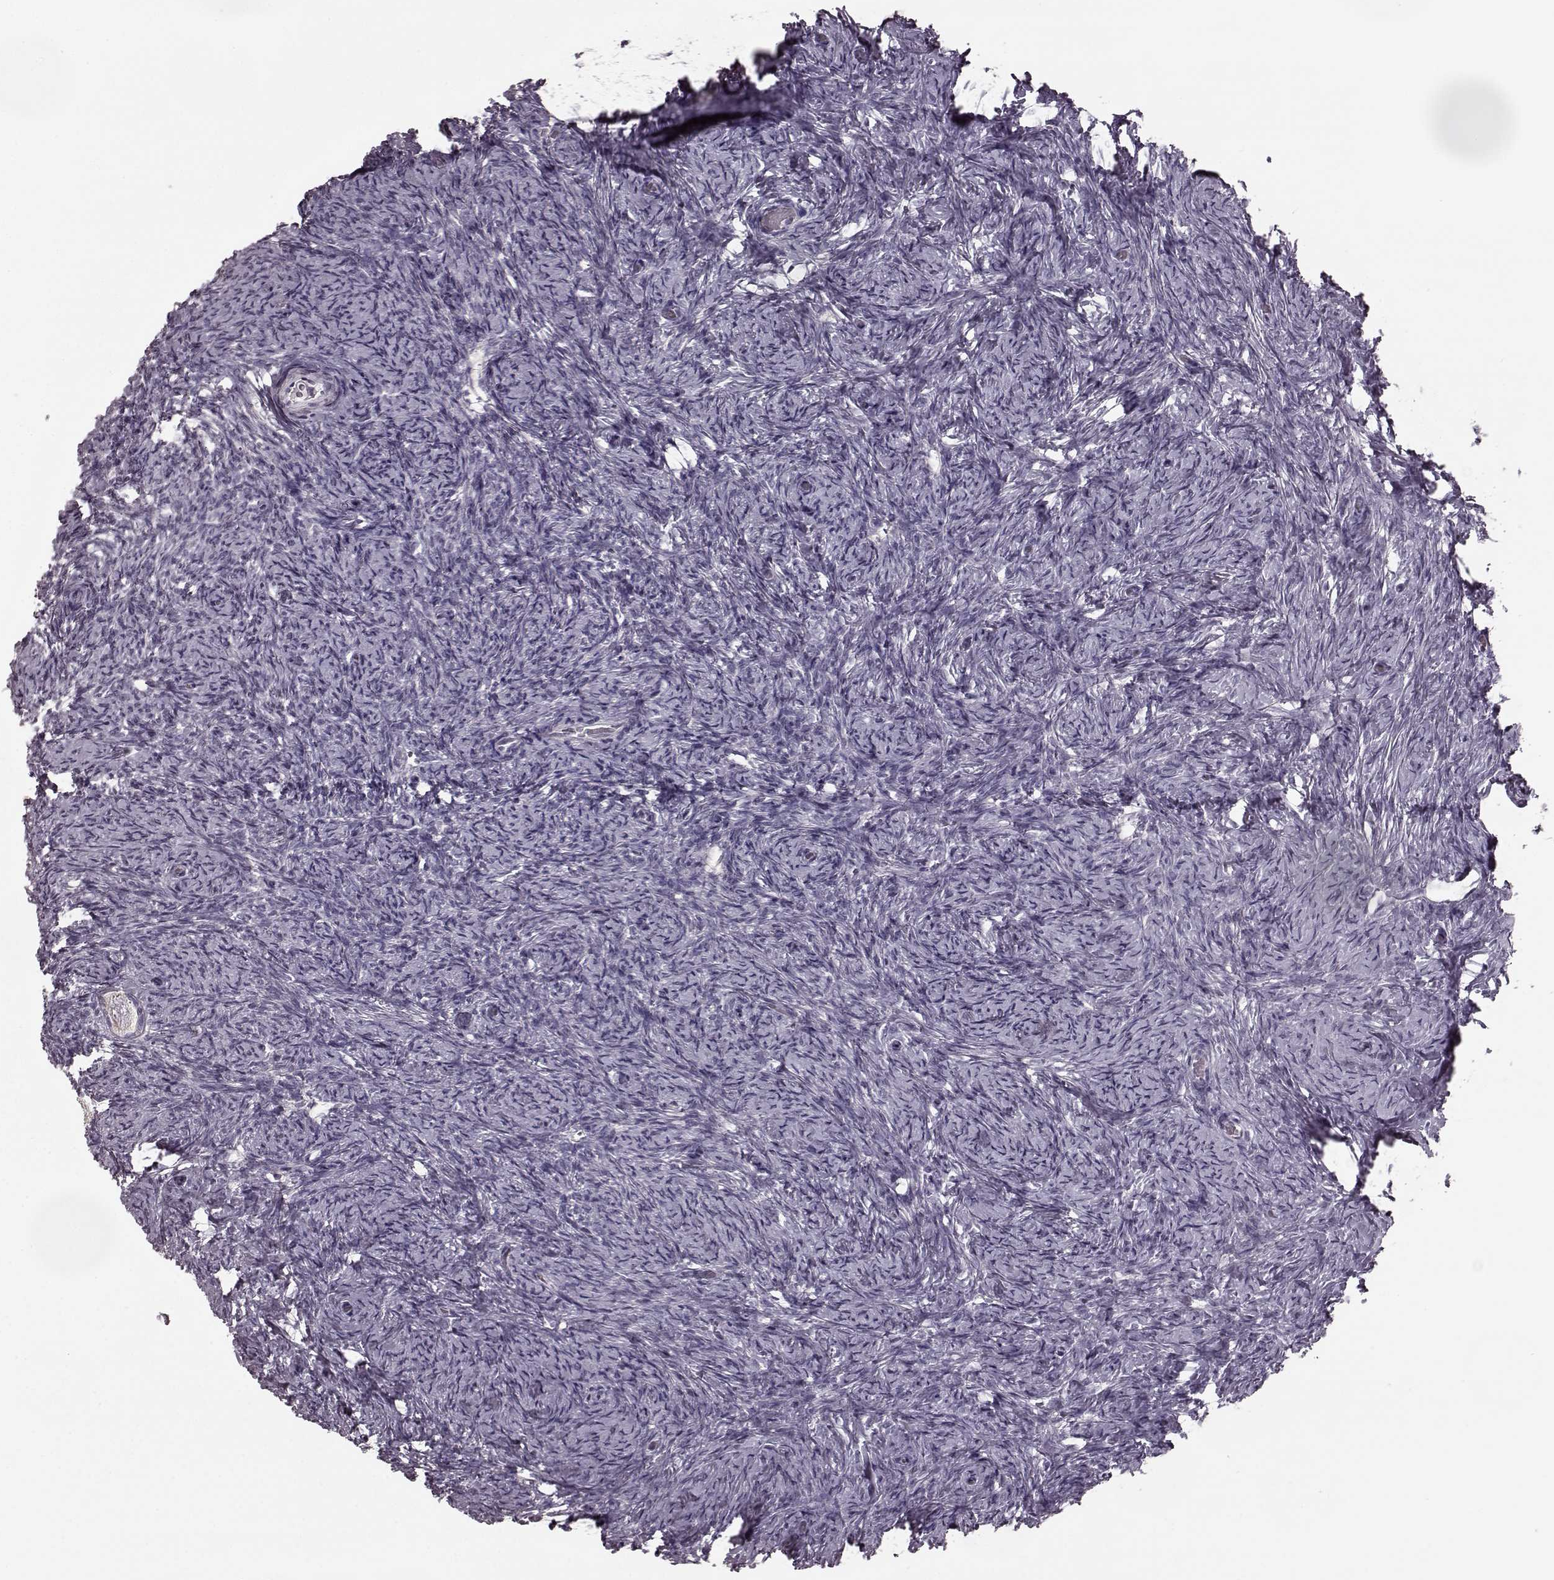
{"staining": {"intensity": "negative", "quantity": "none", "location": "none"}, "tissue": "ovary", "cell_type": "Follicle cells", "image_type": "normal", "snomed": [{"axis": "morphology", "description": "Normal tissue, NOS"}, {"axis": "topography", "description": "Ovary"}], "caption": "Photomicrograph shows no protein positivity in follicle cells of unremarkable ovary. Brightfield microscopy of immunohistochemistry stained with DAB (brown) and hematoxylin (blue), captured at high magnification.", "gene": "CD28", "patient": {"sex": "female", "age": 39}}